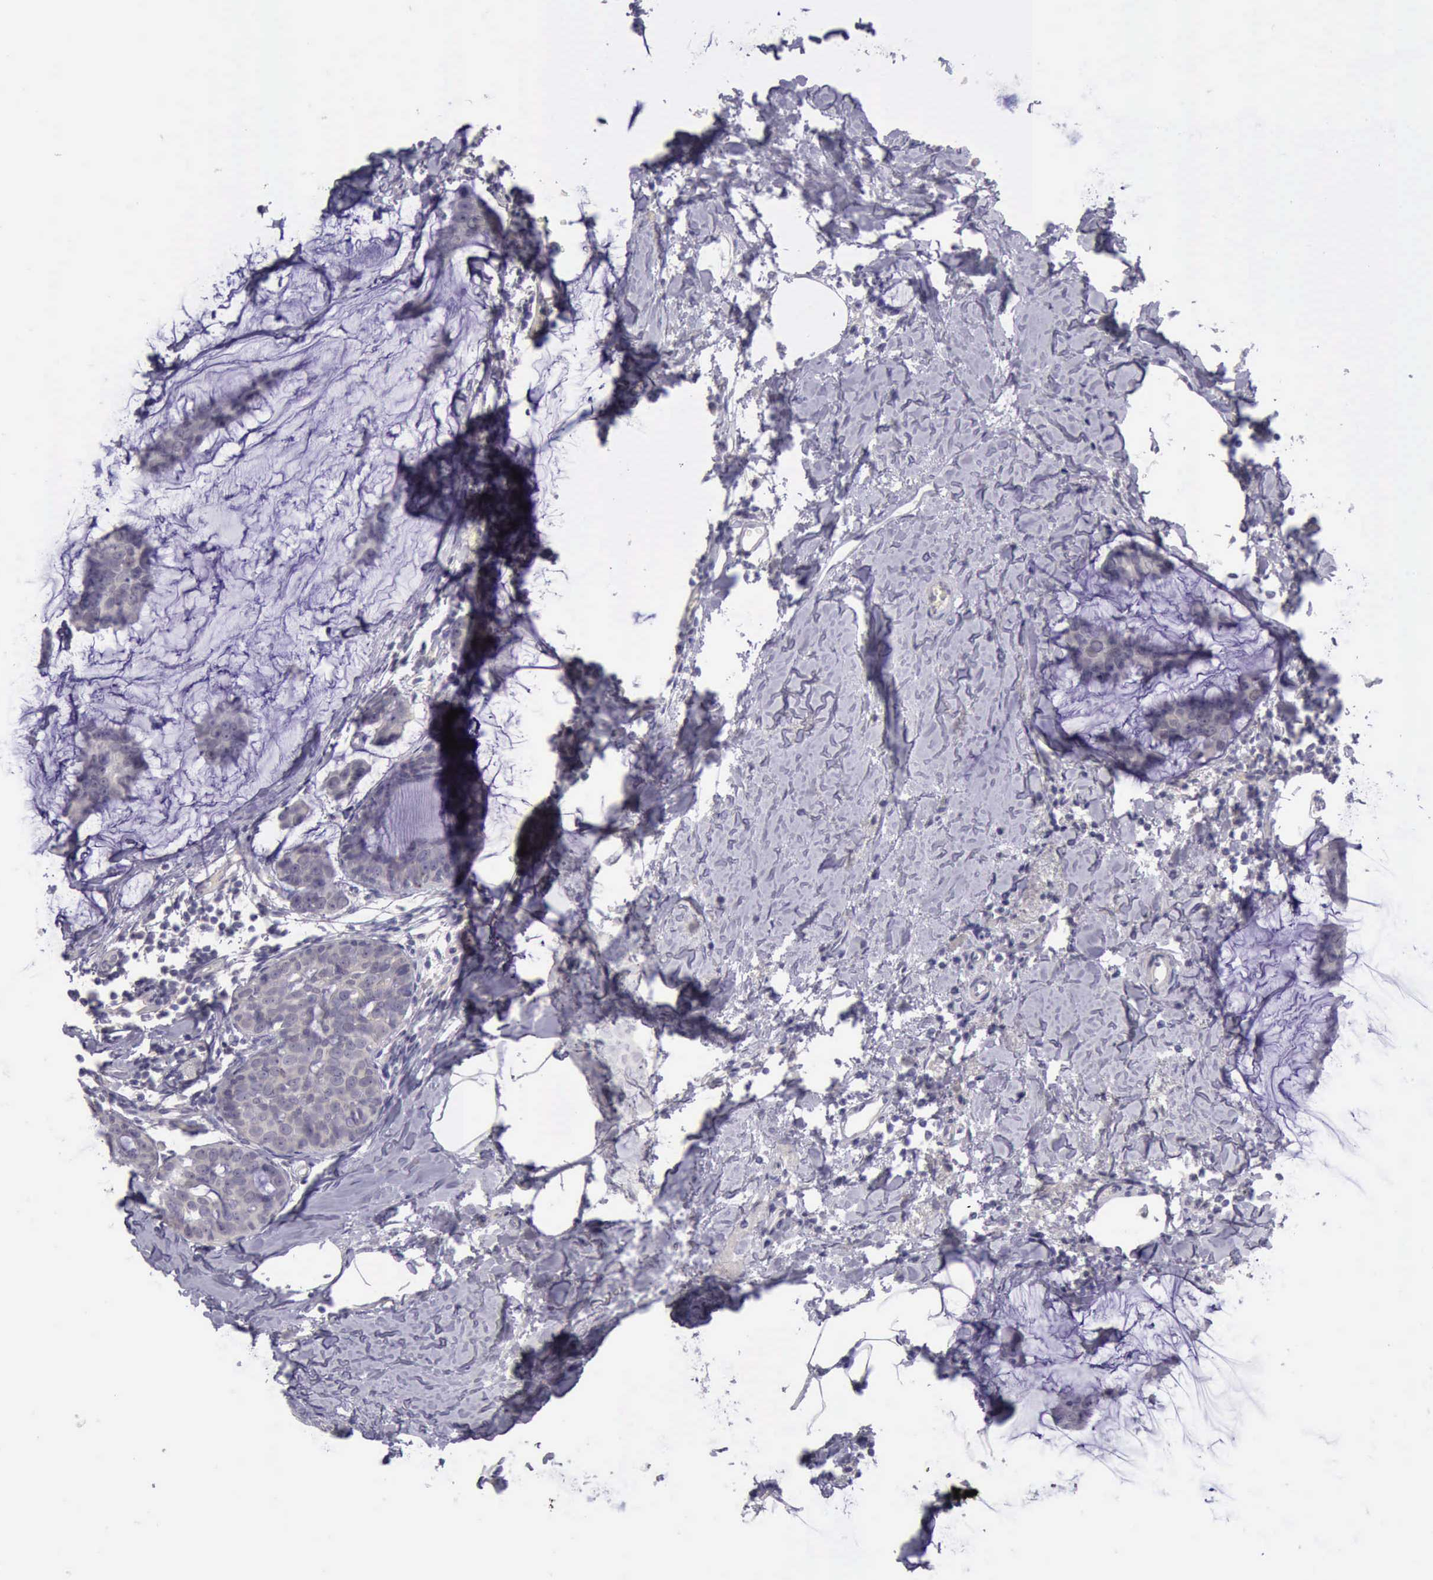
{"staining": {"intensity": "weak", "quantity": ">75%", "location": "cytoplasmic/membranous"}, "tissue": "breast cancer", "cell_type": "Tumor cells", "image_type": "cancer", "snomed": [{"axis": "morphology", "description": "Normal tissue, NOS"}, {"axis": "morphology", "description": "Duct carcinoma"}, {"axis": "topography", "description": "Breast"}], "caption": "Tumor cells exhibit weak cytoplasmic/membranous expression in approximately >75% of cells in breast cancer (infiltrating ductal carcinoma).", "gene": "ARNT2", "patient": {"sex": "female", "age": 50}}